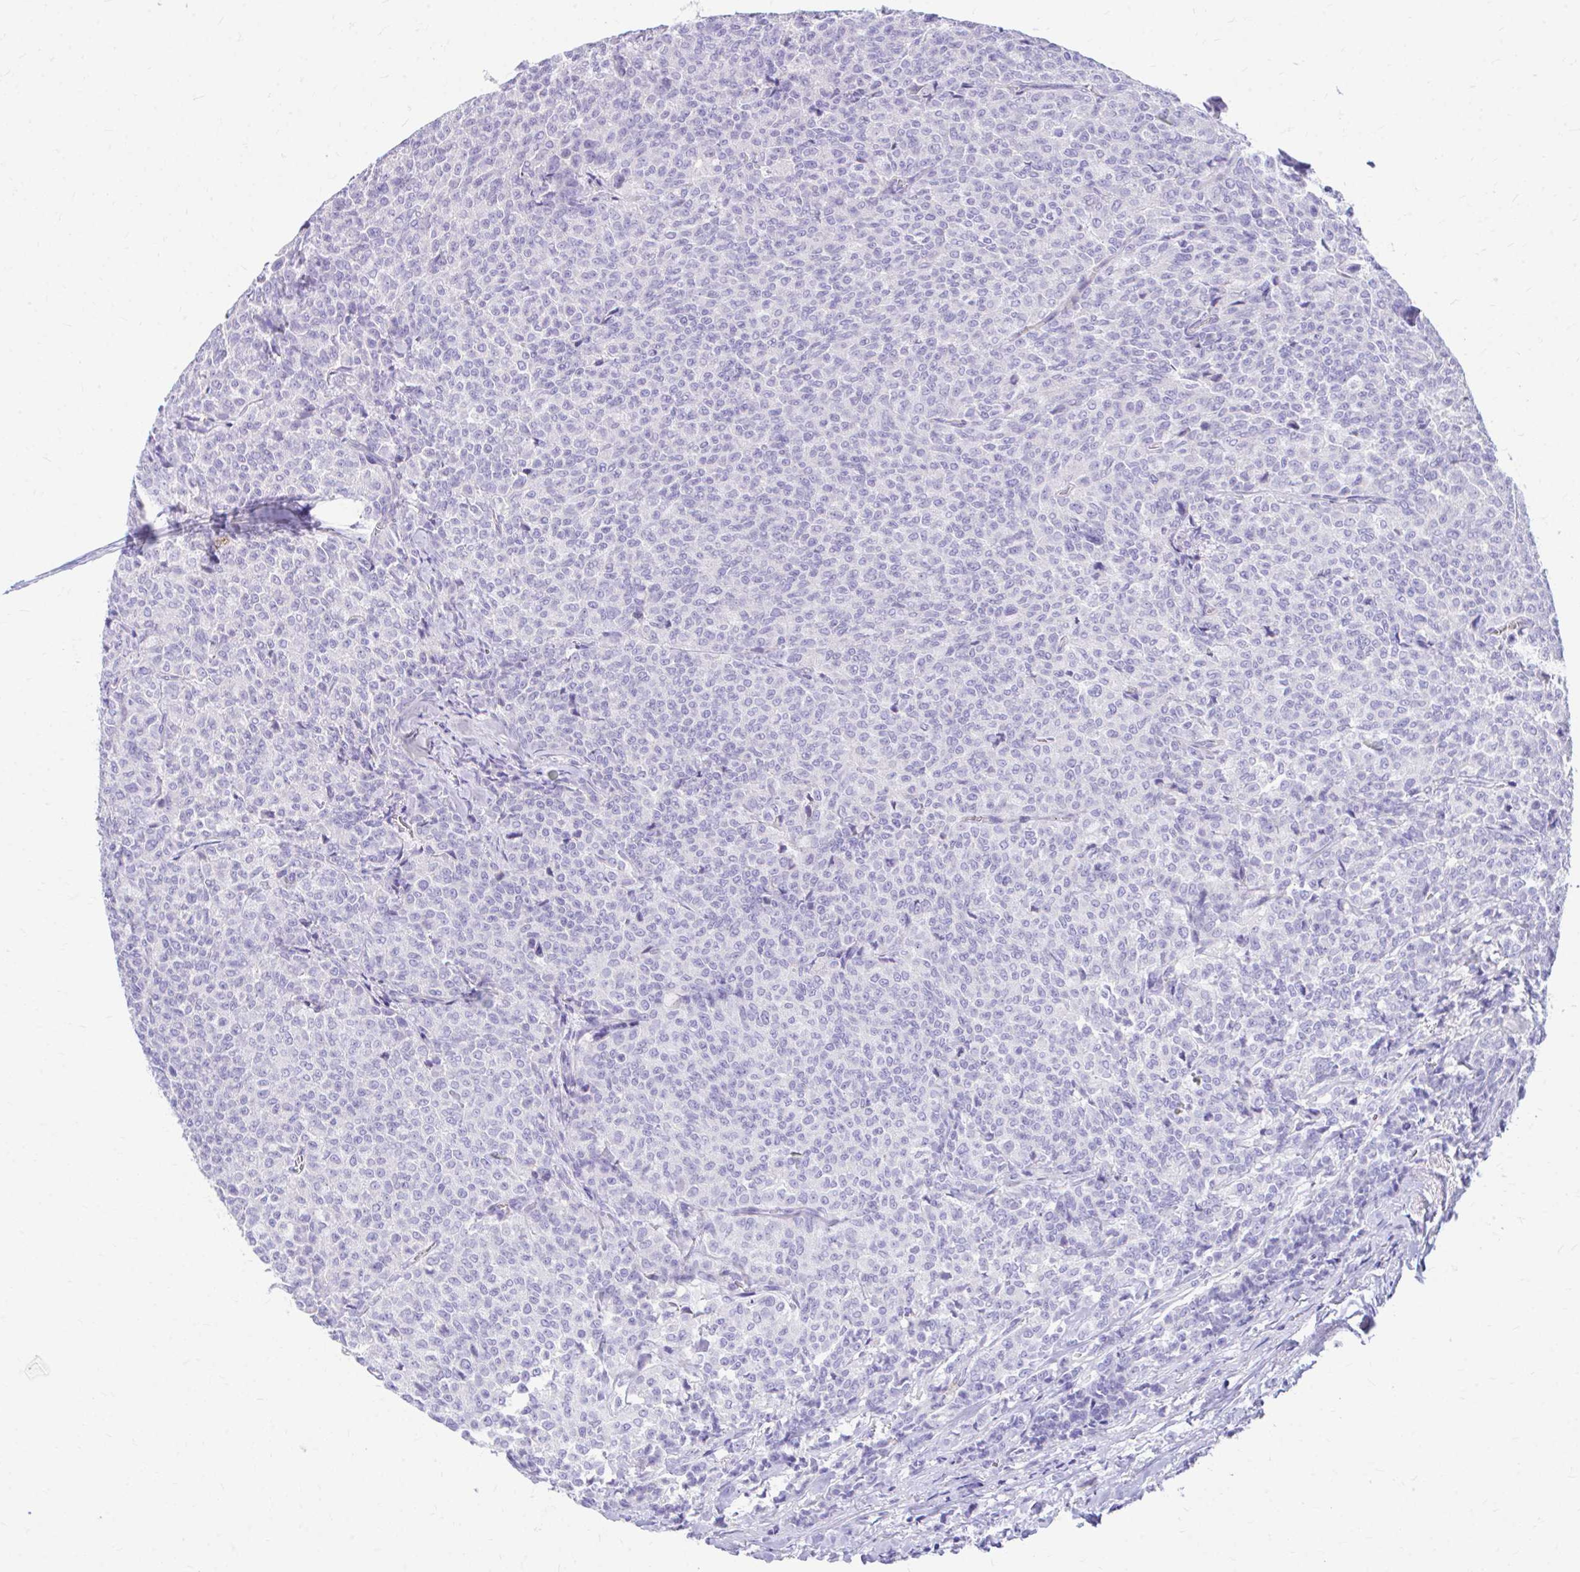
{"staining": {"intensity": "negative", "quantity": "none", "location": "none"}, "tissue": "breast cancer", "cell_type": "Tumor cells", "image_type": "cancer", "snomed": [{"axis": "morphology", "description": "Duct carcinoma"}, {"axis": "topography", "description": "Breast"}], "caption": "Histopathology image shows no protein expression in tumor cells of intraductal carcinoma (breast) tissue.", "gene": "KRIT1", "patient": {"sex": "female", "age": 91}}